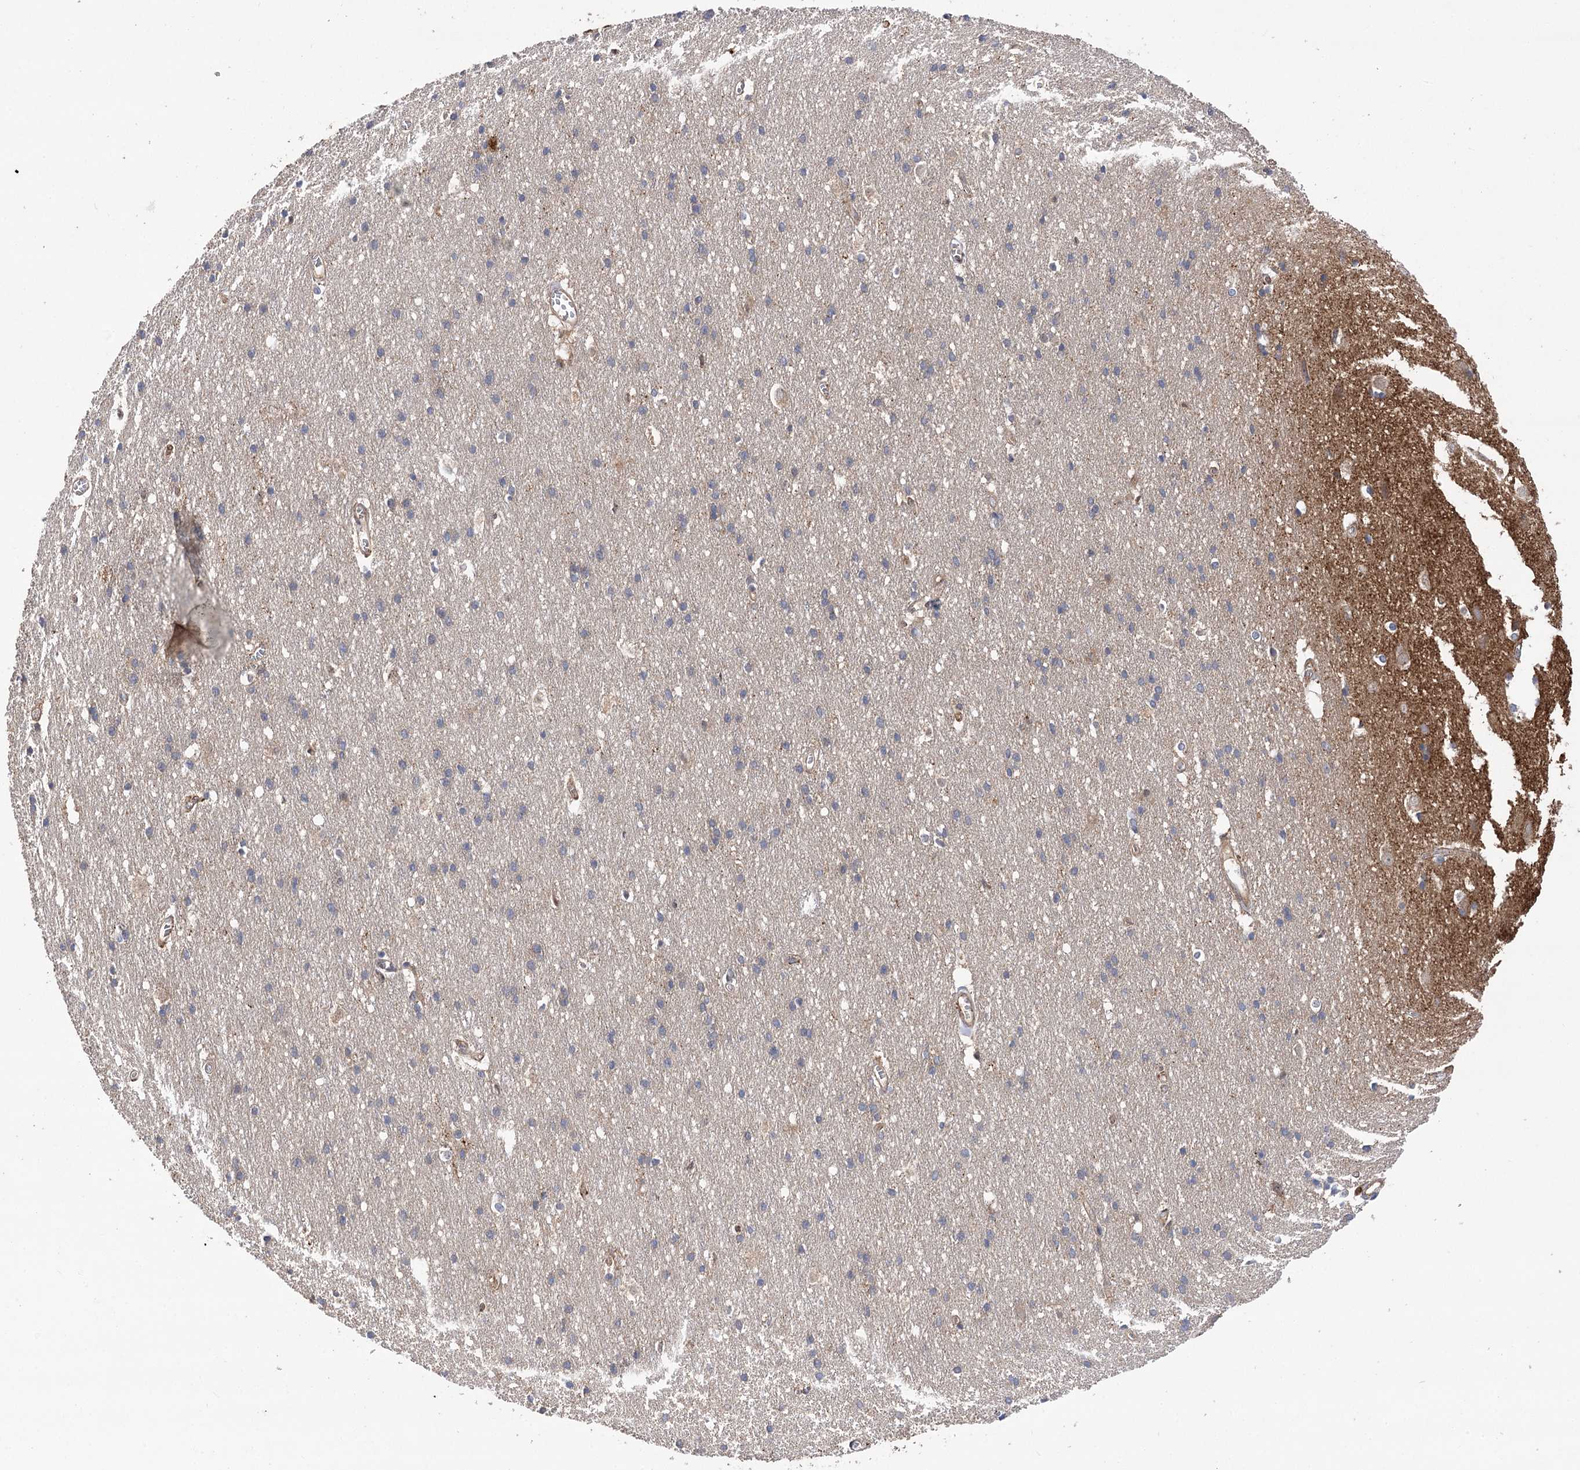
{"staining": {"intensity": "negative", "quantity": "none", "location": "none"}, "tissue": "cerebral cortex", "cell_type": "Endothelial cells", "image_type": "normal", "snomed": [{"axis": "morphology", "description": "Normal tissue, NOS"}, {"axis": "topography", "description": "Cerebral cortex"}], "caption": "Immunohistochemistry image of unremarkable cerebral cortex stained for a protein (brown), which reveals no expression in endothelial cells. (Brightfield microscopy of DAB immunohistochemistry at high magnification).", "gene": "VPS37B", "patient": {"sex": "male", "age": 54}}